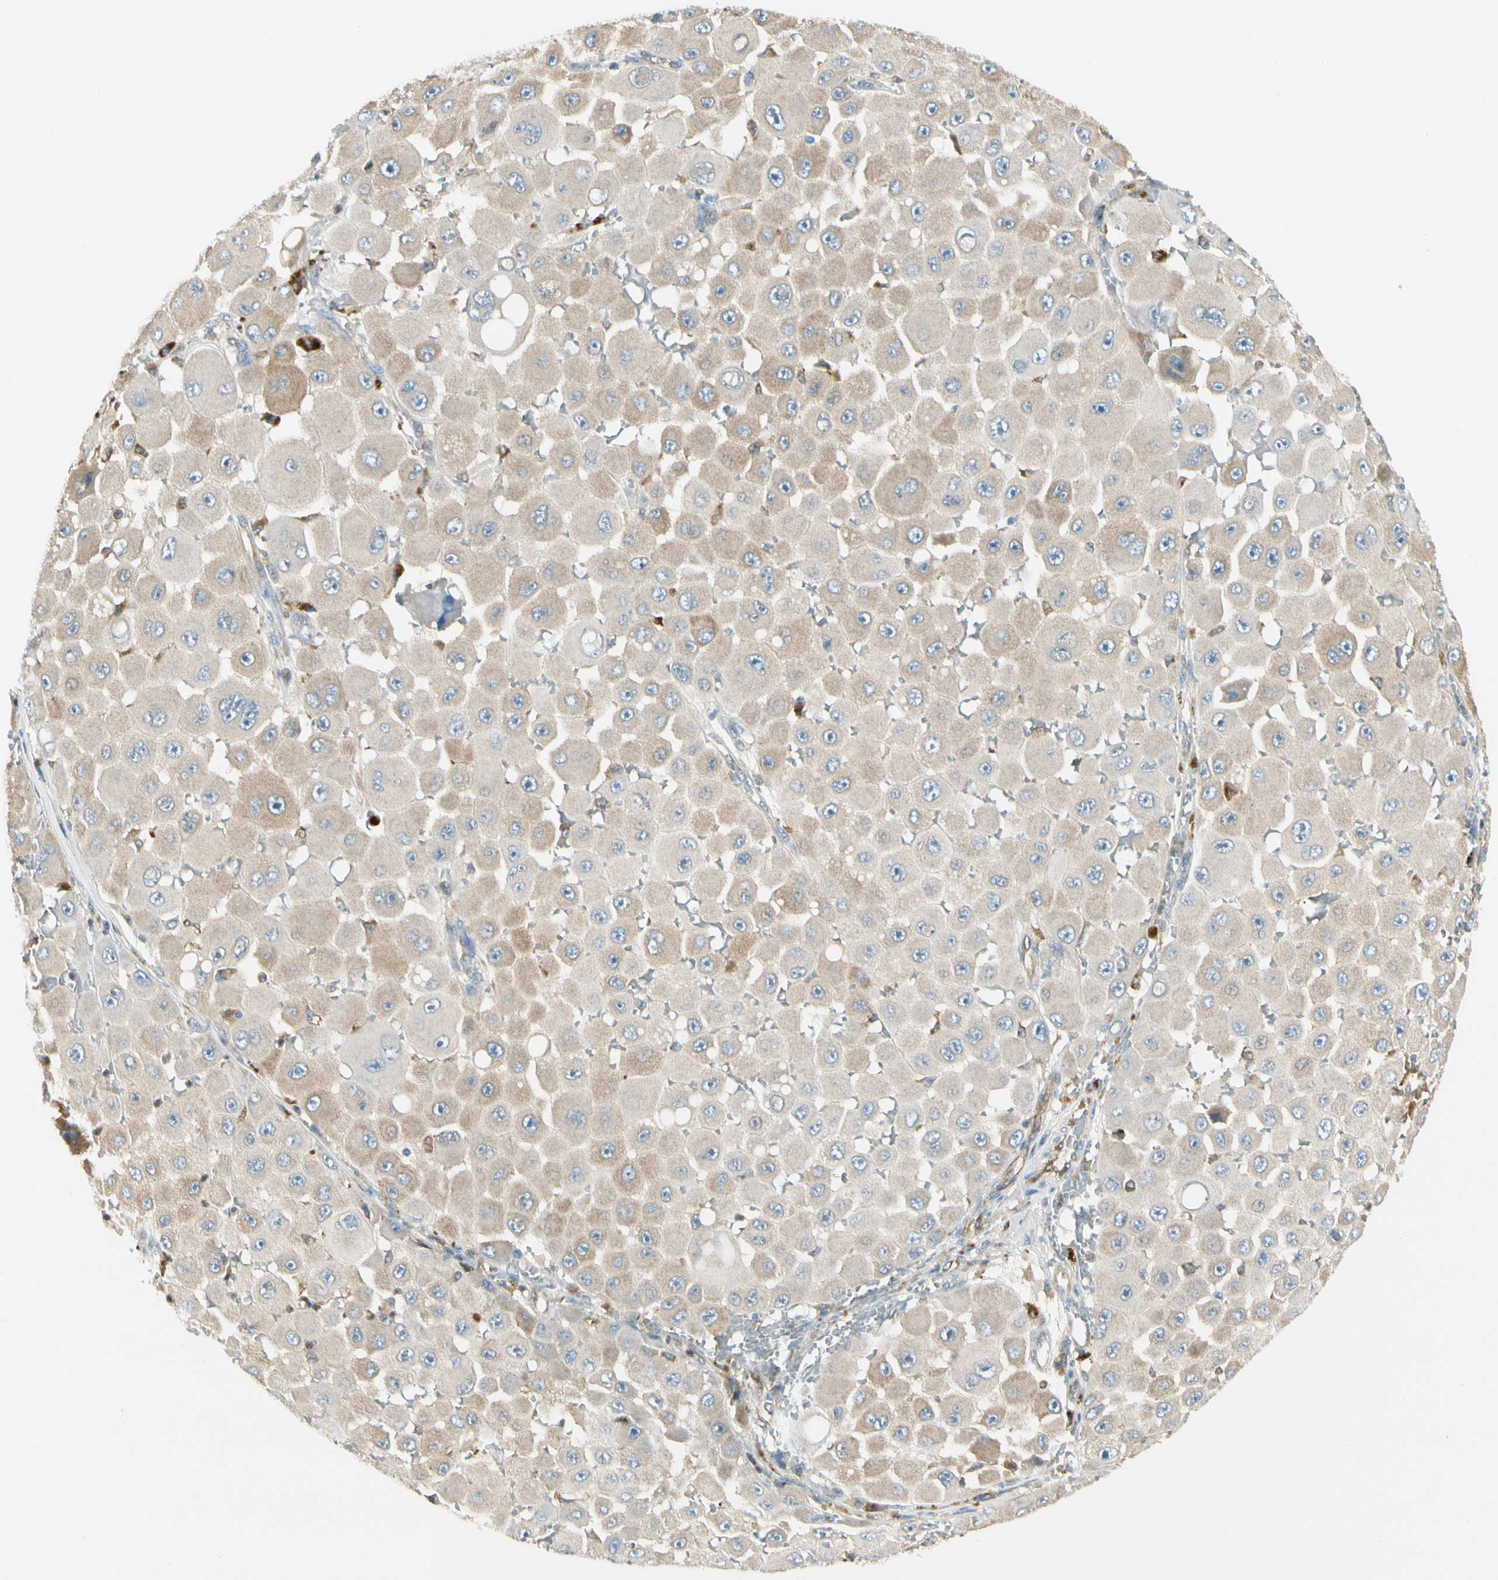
{"staining": {"intensity": "weak", "quantity": "<25%", "location": "cytoplasmic/membranous"}, "tissue": "melanoma", "cell_type": "Tumor cells", "image_type": "cancer", "snomed": [{"axis": "morphology", "description": "Malignant melanoma, NOS"}, {"axis": "topography", "description": "Skin"}], "caption": "Immunohistochemistry (IHC) of malignant melanoma exhibits no expression in tumor cells.", "gene": "LPCAT2", "patient": {"sex": "female", "age": 81}}